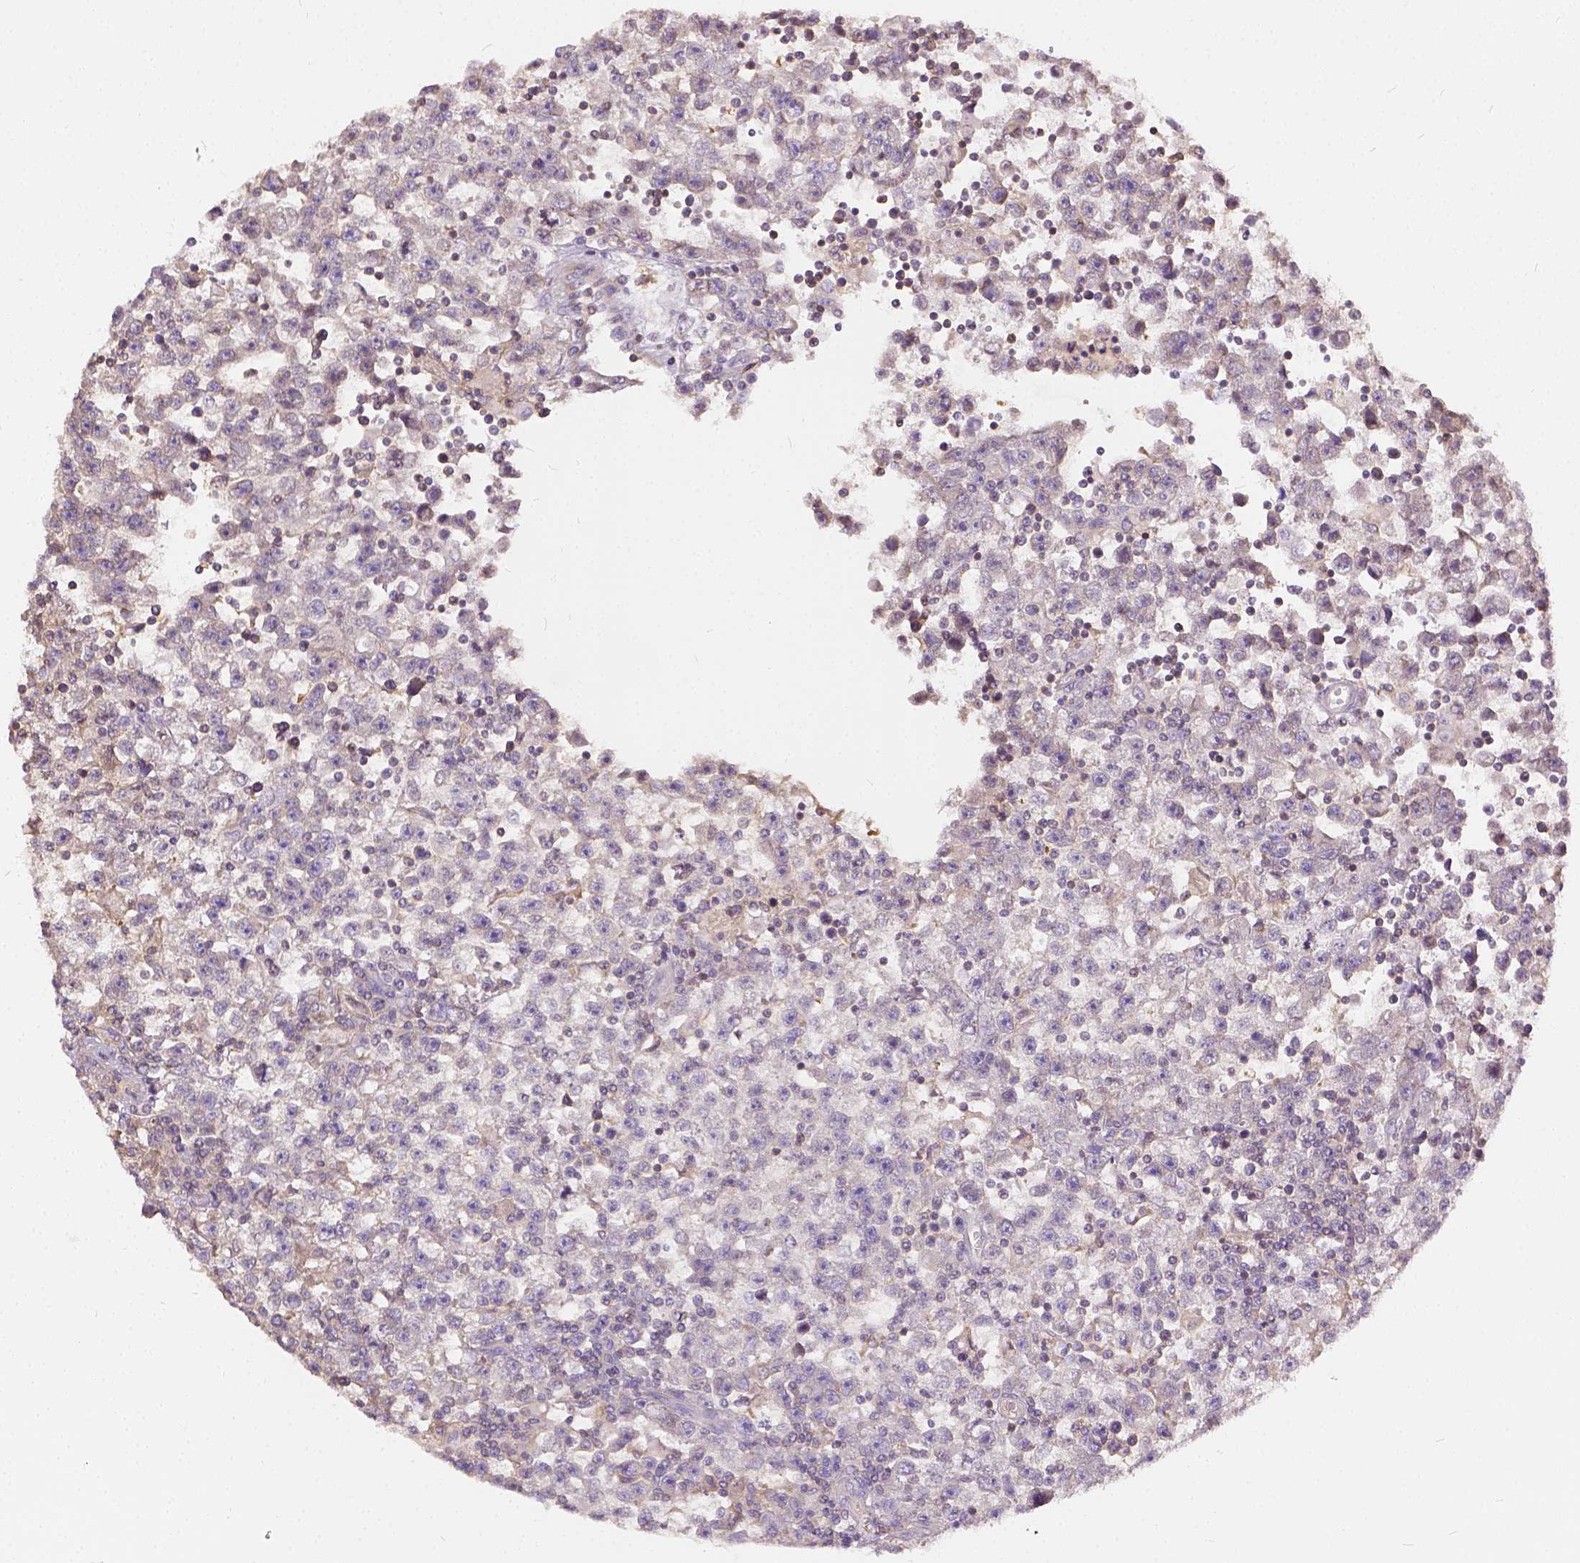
{"staining": {"intensity": "negative", "quantity": "none", "location": "none"}, "tissue": "testis cancer", "cell_type": "Tumor cells", "image_type": "cancer", "snomed": [{"axis": "morphology", "description": "Seminoma, NOS"}, {"axis": "topography", "description": "Testis"}], "caption": "IHC histopathology image of human testis seminoma stained for a protein (brown), which displays no expression in tumor cells.", "gene": "CADM4", "patient": {"sex": "male", "age": 31}}